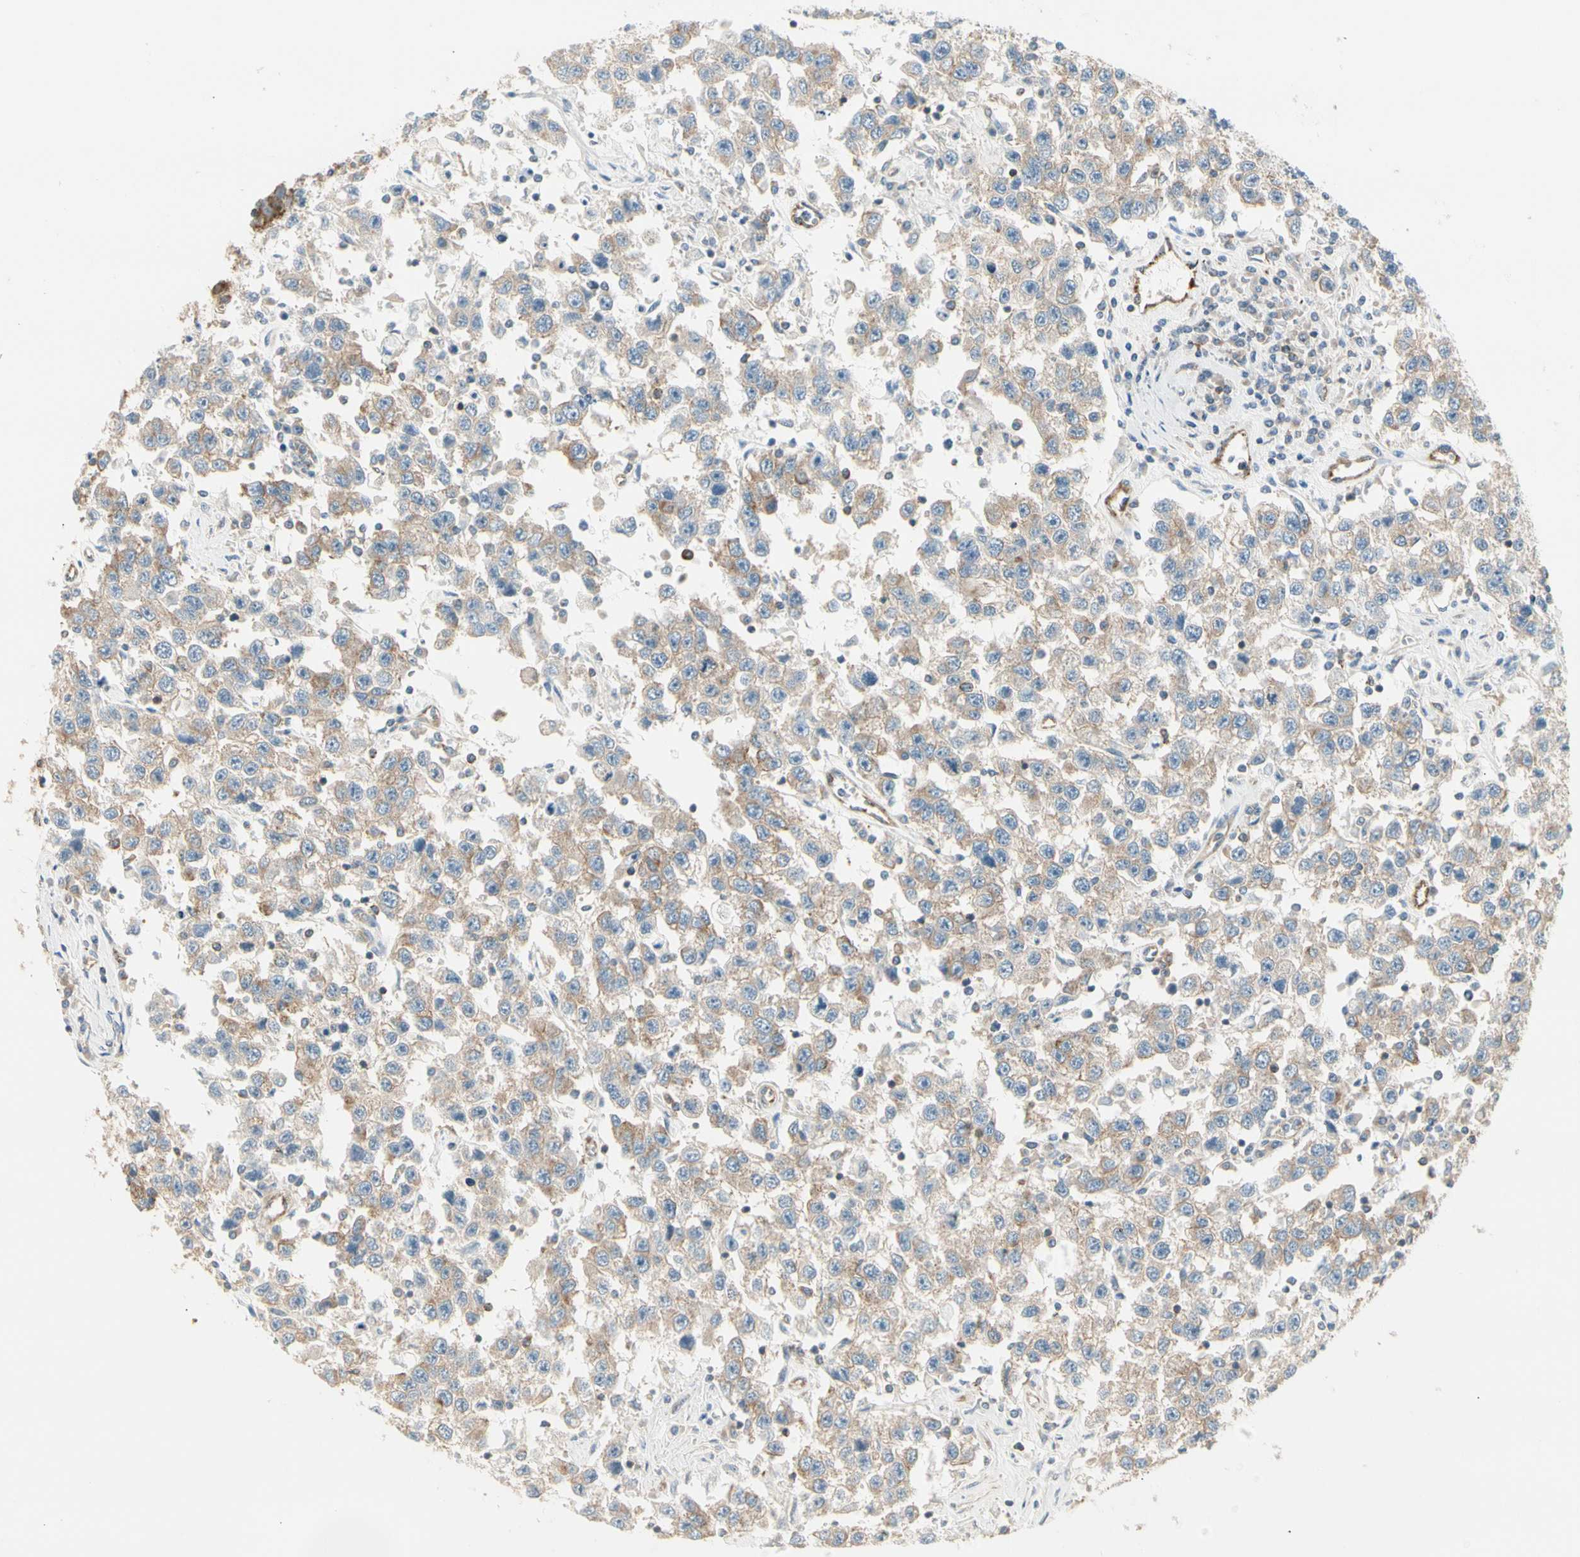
{"staining": {"intensity": "weak", "quantity": ">75%", "location": "cytoplasmic/membranous"}, "tissue": "testis cancer", "cell_type": "Tumor cells", "image_type": "cancer", "snomed": [{"axis": "morphology", "description": "Seminoma, NOS"}, {"axis": "topography", "description": "Testis"}], "caption": "IHC image of neoplastic tissue: testis cancer stained using immunohistochemistry shows low levels of weak protein expression localized specifically in the cytoplasmic/membranous of tumor cells, appearing as a cytoplasmic/membranous brown color.", "gene": "AGFG1", "patient": {"sex": "male", "age": 41}}